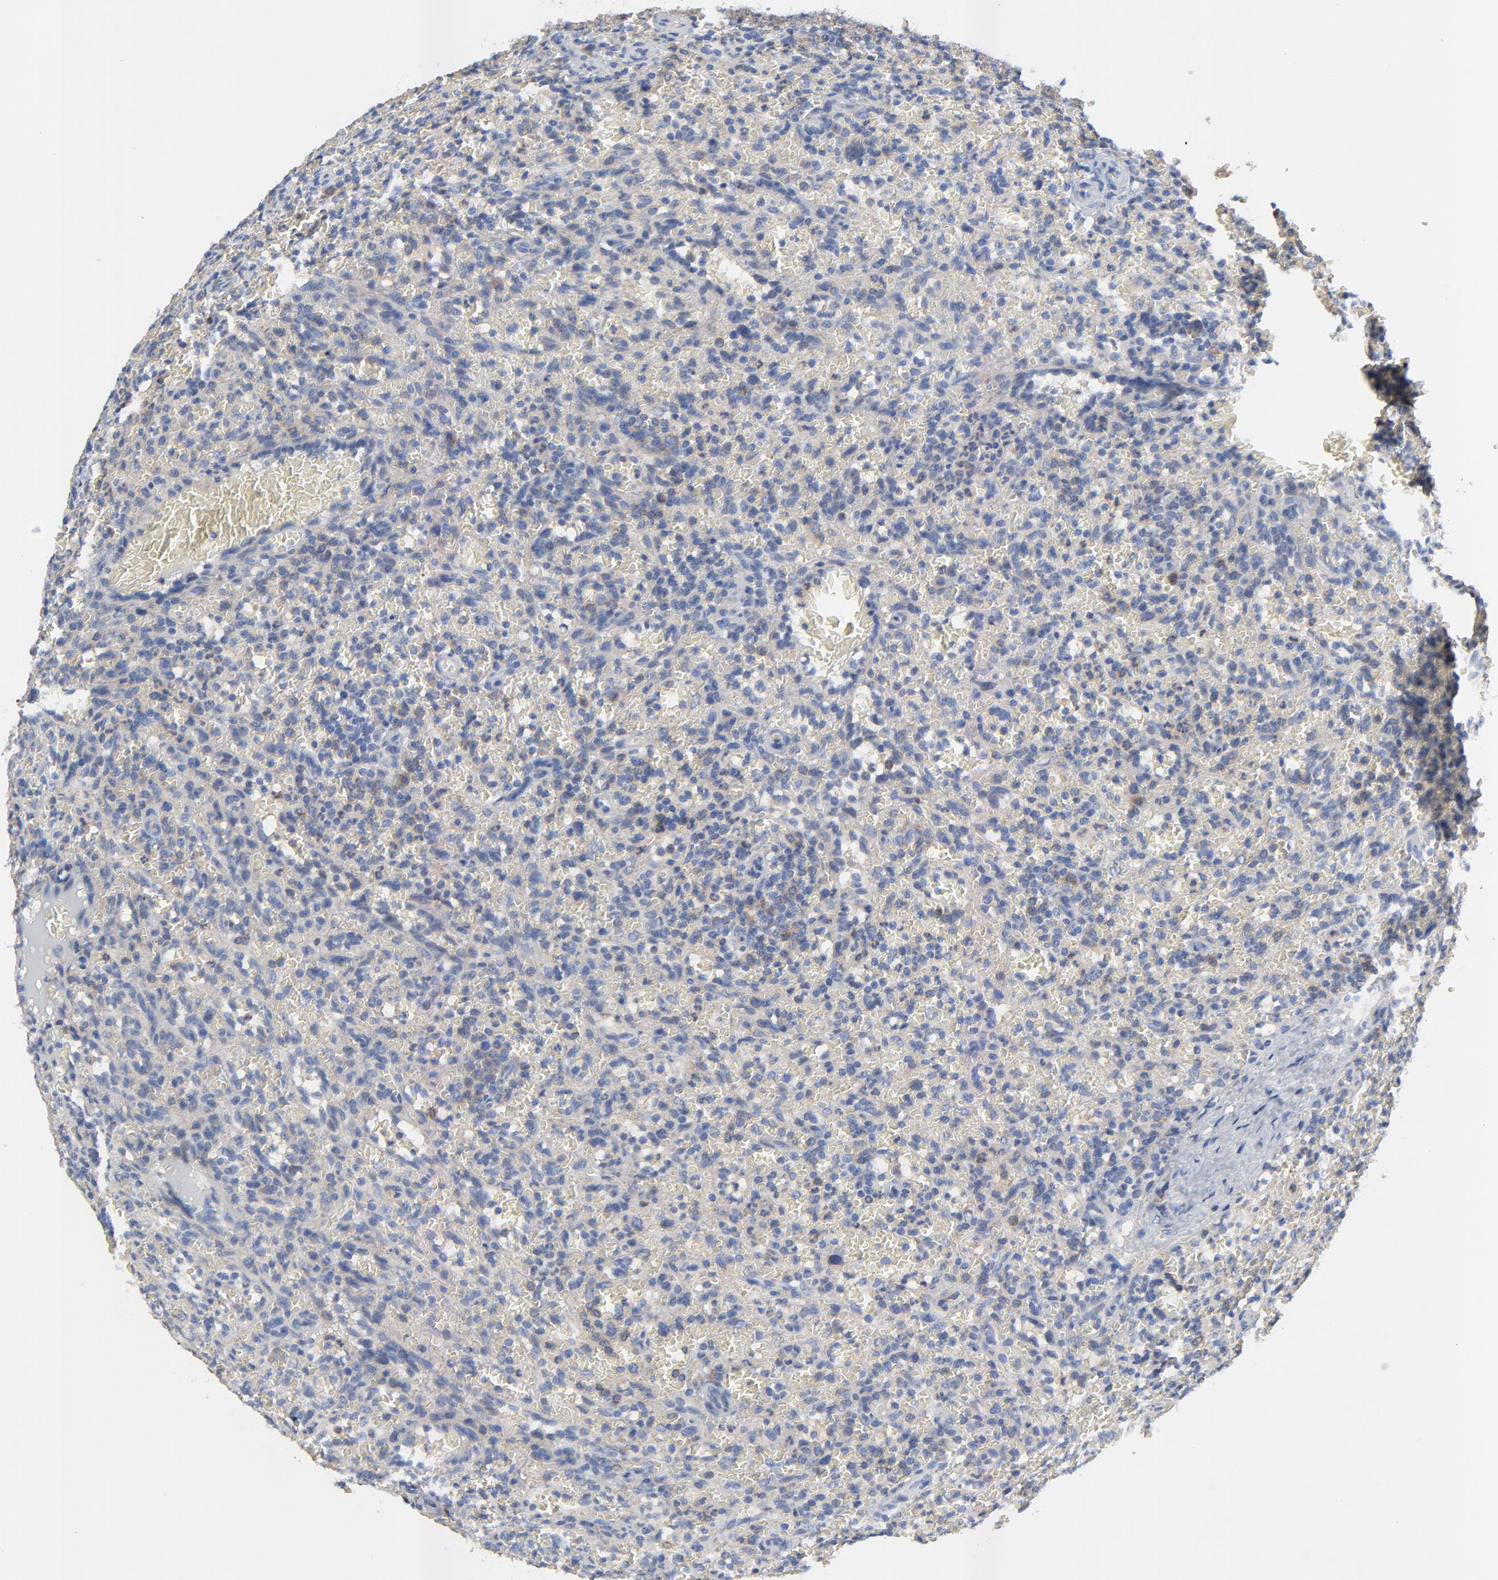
{"staining": {"intensity": "negative", "quantity": "none", "location": "none"}, "tissue": "lymphoma", "cell_type": "Tumor cells", "image_type": "cancer", "snomed": [{"axis": "morphology", "description": "Malignant lymphoma, non-Hodgkin's type, Low grade"}, {"axis": "topography", "description": "Spleen"}], "caption": "A histopathology image of lymphoma stained for a protein demonstrates no brown staining in tumor cells.", "gene": "VAV2", "patient": {"sex": "female", "age": 64}}